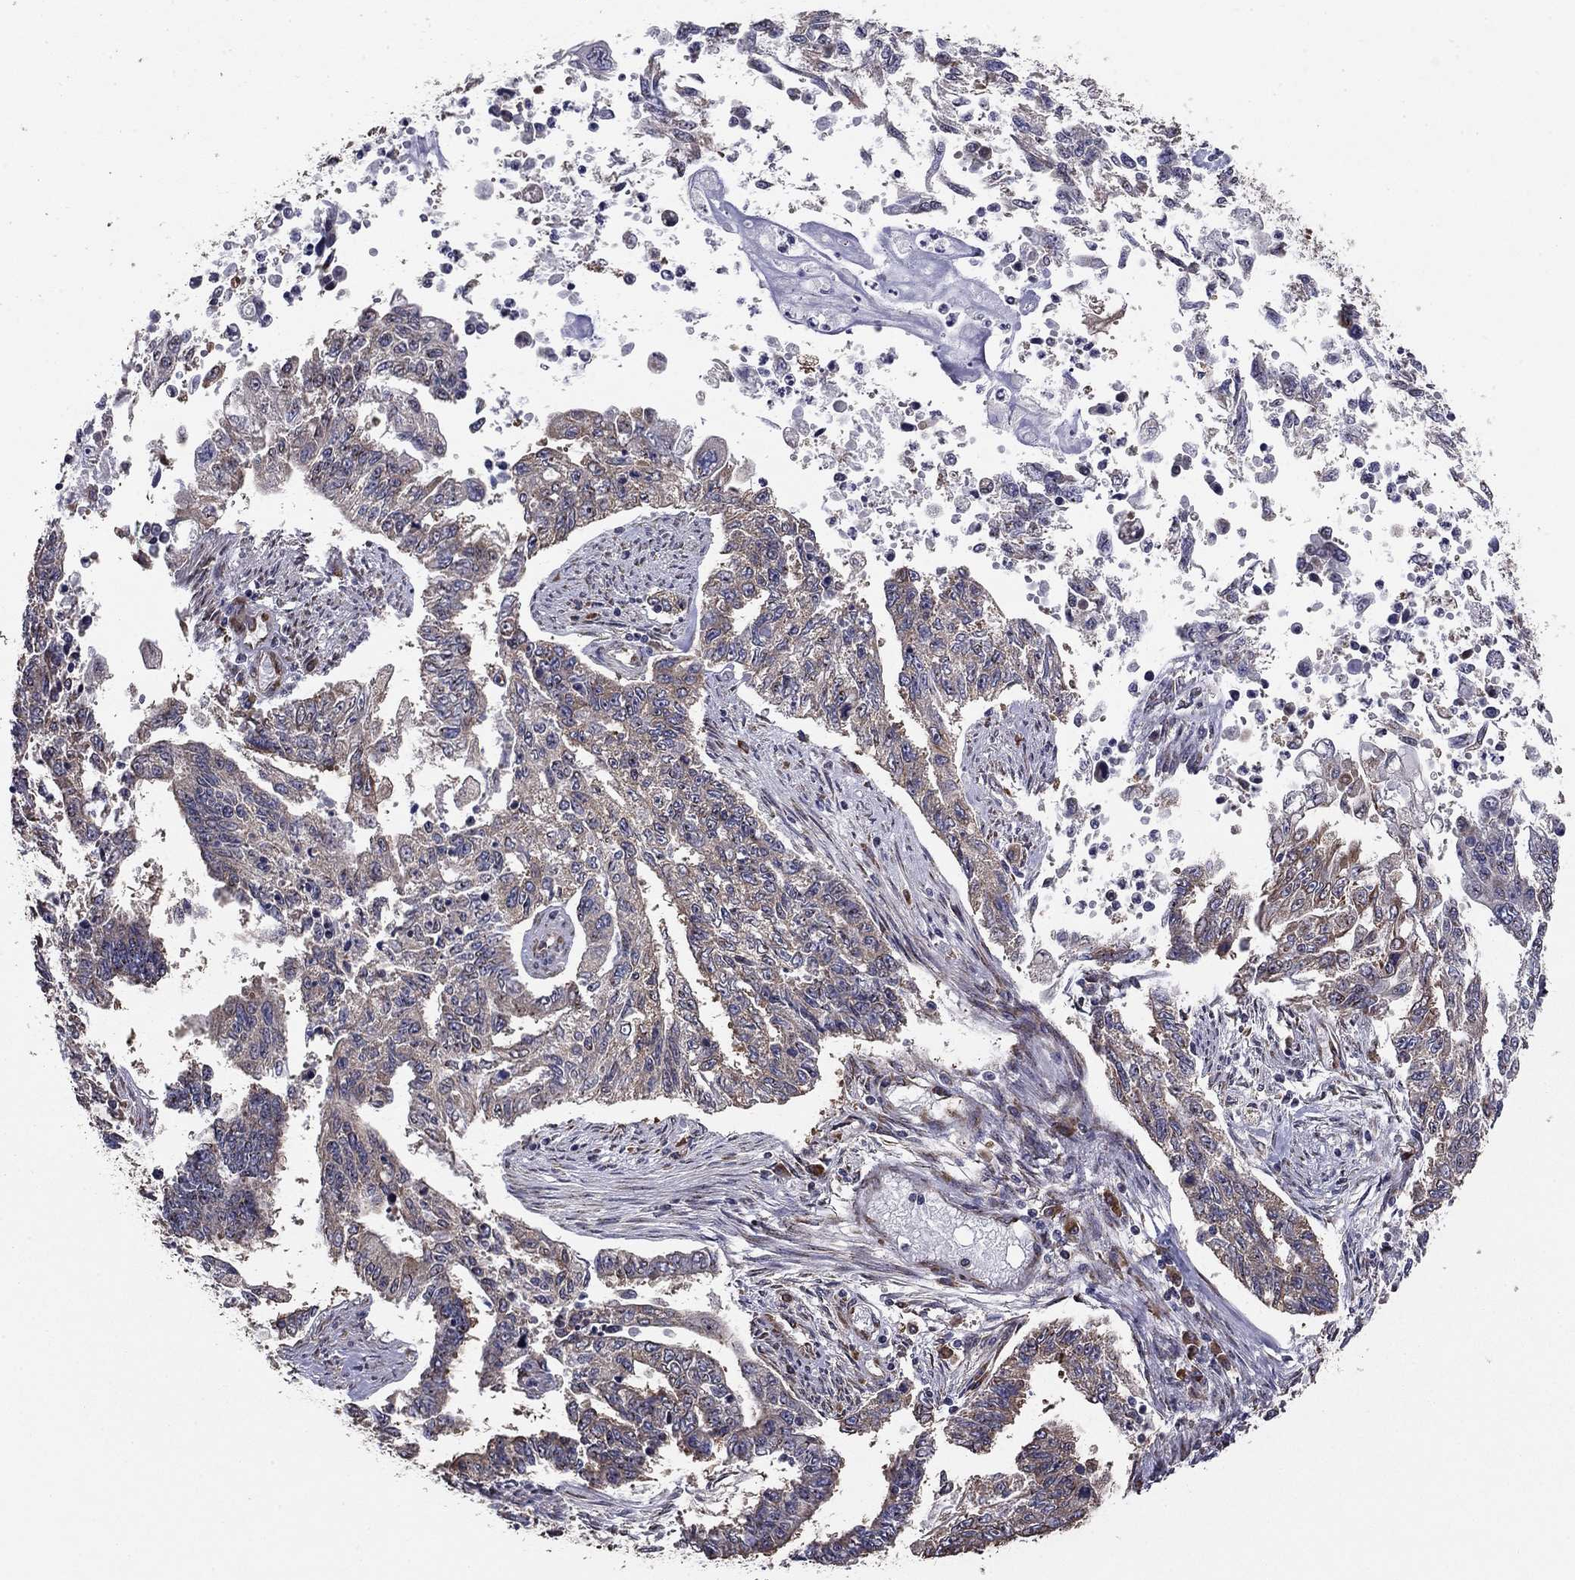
{"staining": {"intensity": "weak", "quantity": "25%-75%", "location": "cytoplasmic/membranous"}, "tissue": "endometrial cancer", "cell_type": "Tumor cells", "image_type": "cancer", "snomed": [{"axis": "morphology", "description": "Adenocarcinoma, NOS"}, {"axis": "topography", "description": "Uterus"}], "caption": "Immunohistochemical staining of human endometrial cancer reveals low levels of weak cytoplasmic/membranous staining in about 25%-75% of tumor cells. (Brightfield microscopy of DAB IHC at high magnification).", "gene": "NKIRAS1", "patient": {"sex": "female", "age": 59}}